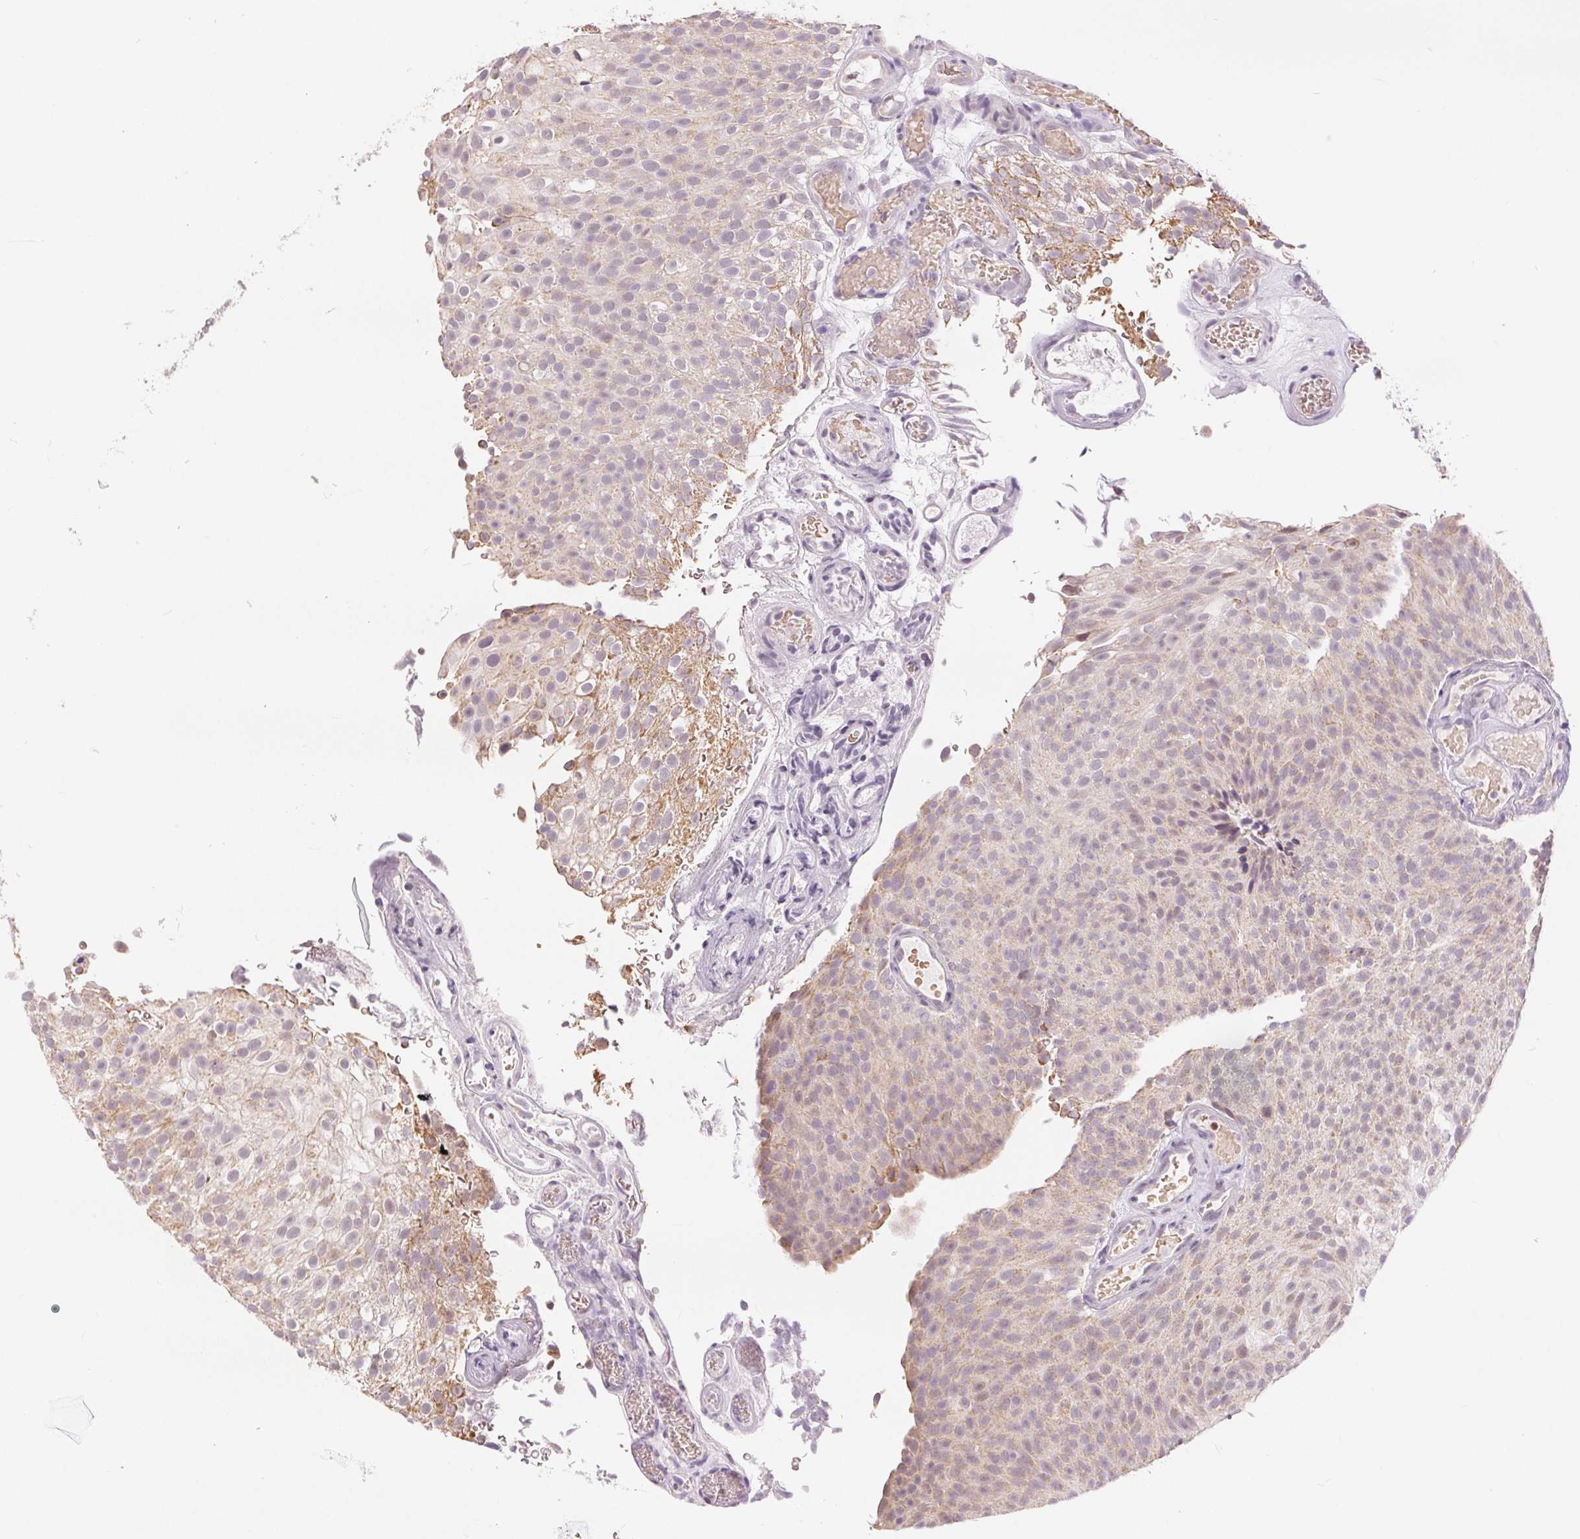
{"staining": {"intensity": "weak", "quantity": "<25%", "location": "cytoplasmic/membranous"}, "tissue": "urothelial cancer", "cell_type": "Tumor cells", "image_type": "cancer", "snomed": [{"axis": "morphology", "description": "Urothelial carcinoma, Low grade"}, {"axis": "topography", "description": "Urinary bladder"}], "caption": "High magnification brightfield microscopy of urothelial cancer stained with DAB (brown) and counterstained with hematoxylin (blue): tumor cells show no significant expression. (DAB immunohistochemistry (IHC) visualized using brightfield microscopy, high magnification).", "gene": "POU2F2", "patient": {"sex": "male", "age": 78}}